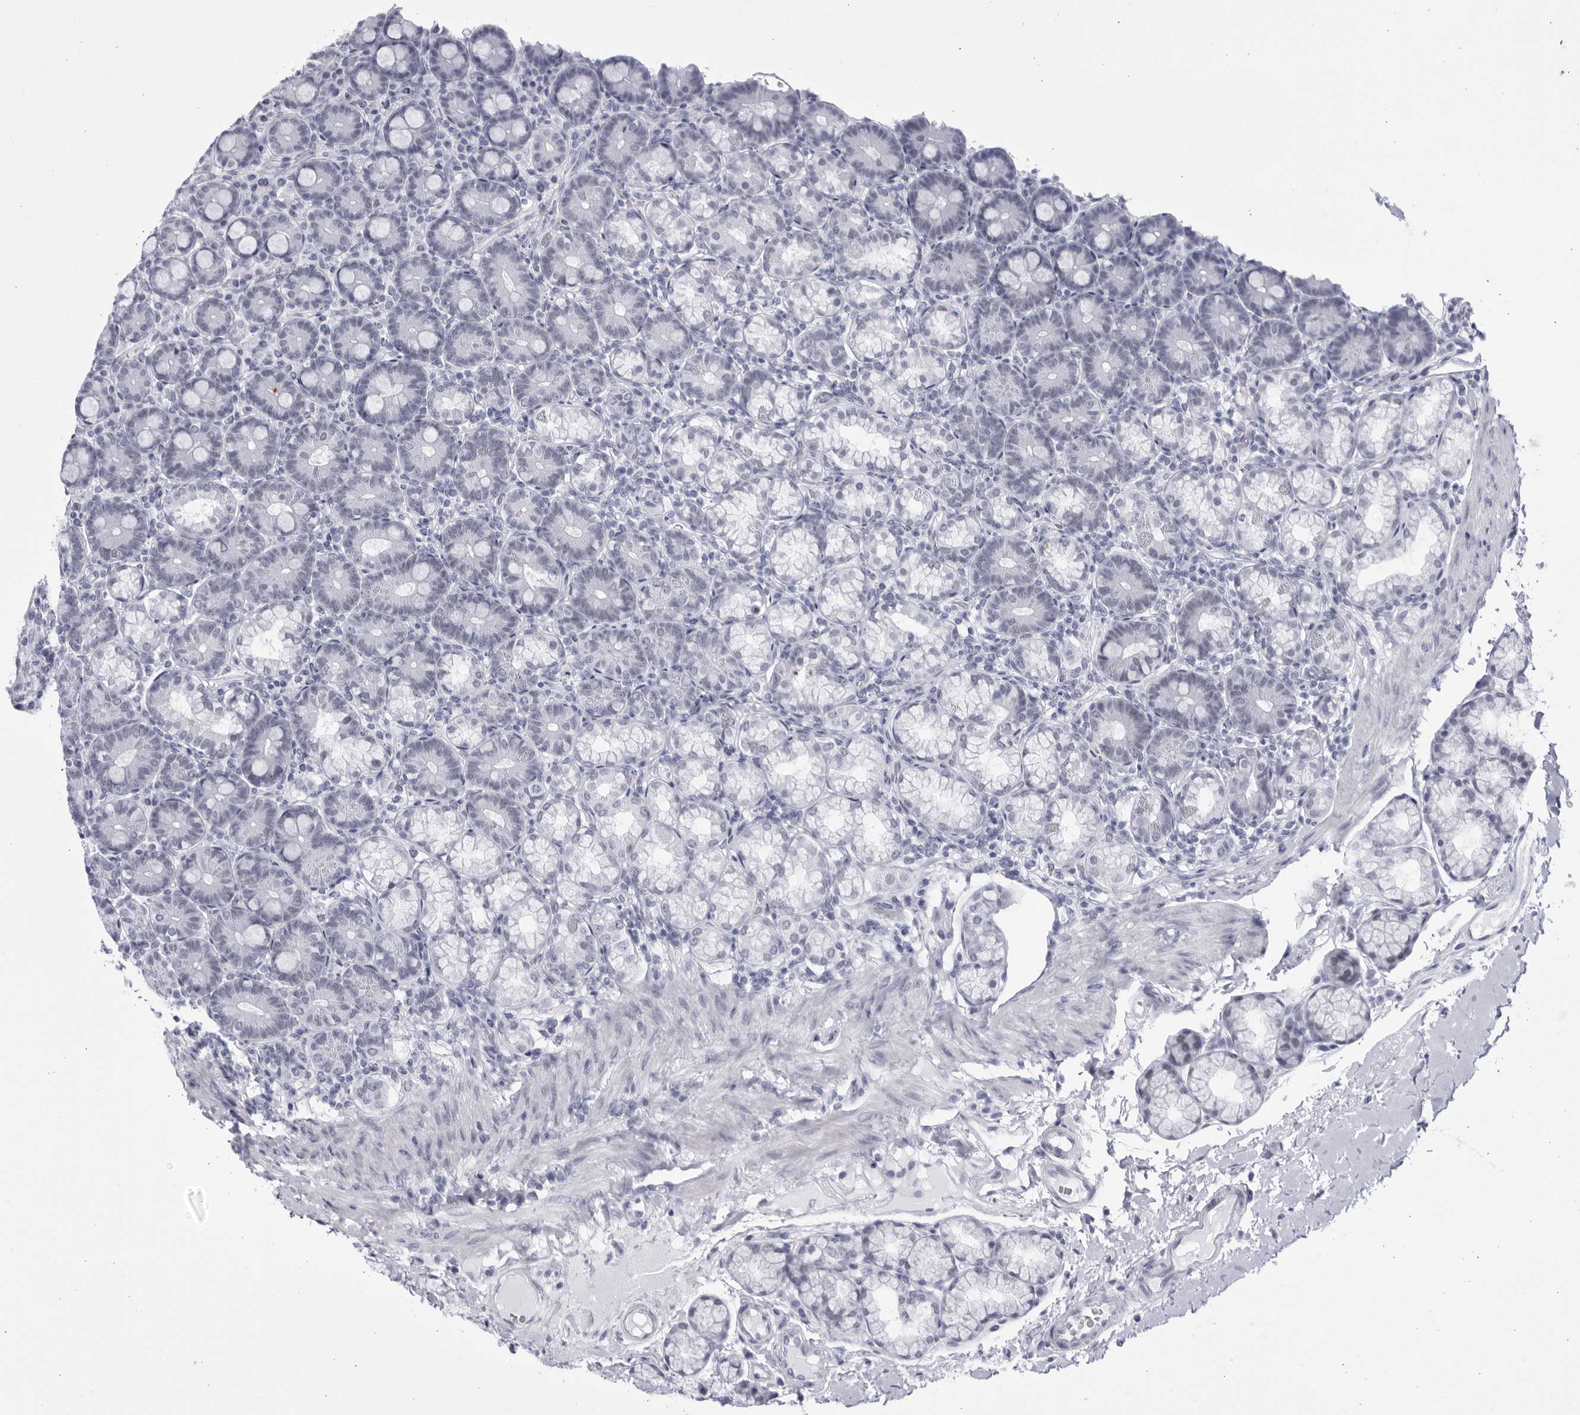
{"staining": {"intensity": "weak", "quantity": "<25%", "location": "nuclear"}, "tissue": "duodenum", "cell_type": "Glandular cells", "image_type": "normal", "snomed": [{"axis": "morphology", "description": "Normal tissue, NOS"}, {"axis": "topography", "description": "Duodenum"}], "caption": "DAB immunohistochemical staining of unremarkable duodenum demonstrates no significant expression in glandular cells.", "gene": "CCDC181", "patient": {"sex": "male", "age": 50}}